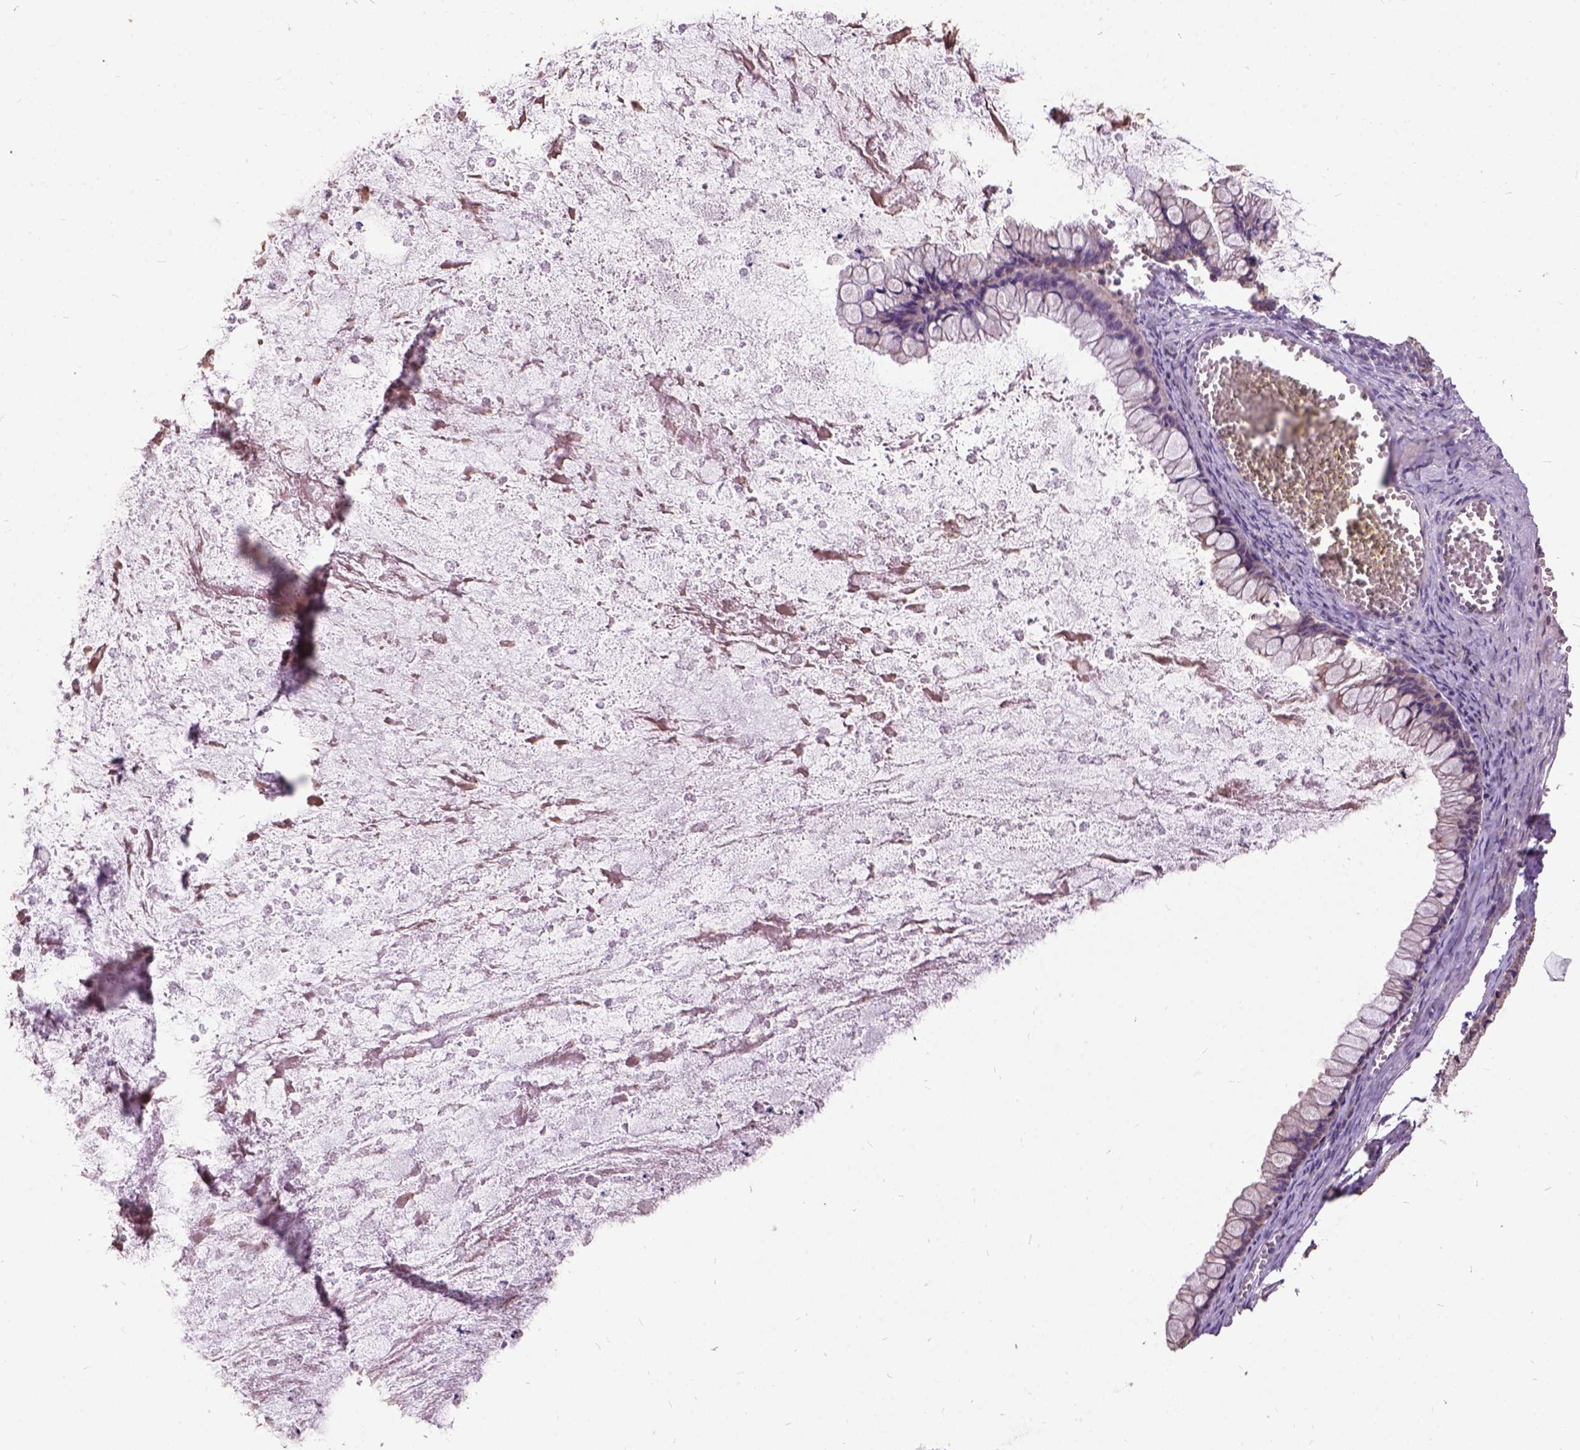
{"staining": {"intensity": "negative", "quantity": "none", "location": "none"}, "tissue": "ovarian cancer", "cell_type": "Tumor cells", "image_type": "cancer", "snomed": [{"axis": "morphology", "description": "Cystadenocarcinoma, mucinous, NOS"}, {"axis": "topography", "description": "Ovary"}], "caption": "Tumor cells are negative for protein expression in human ovarian cancer.", "gene": "DQX1", "patient": {"sex": "female", "age": 67}}